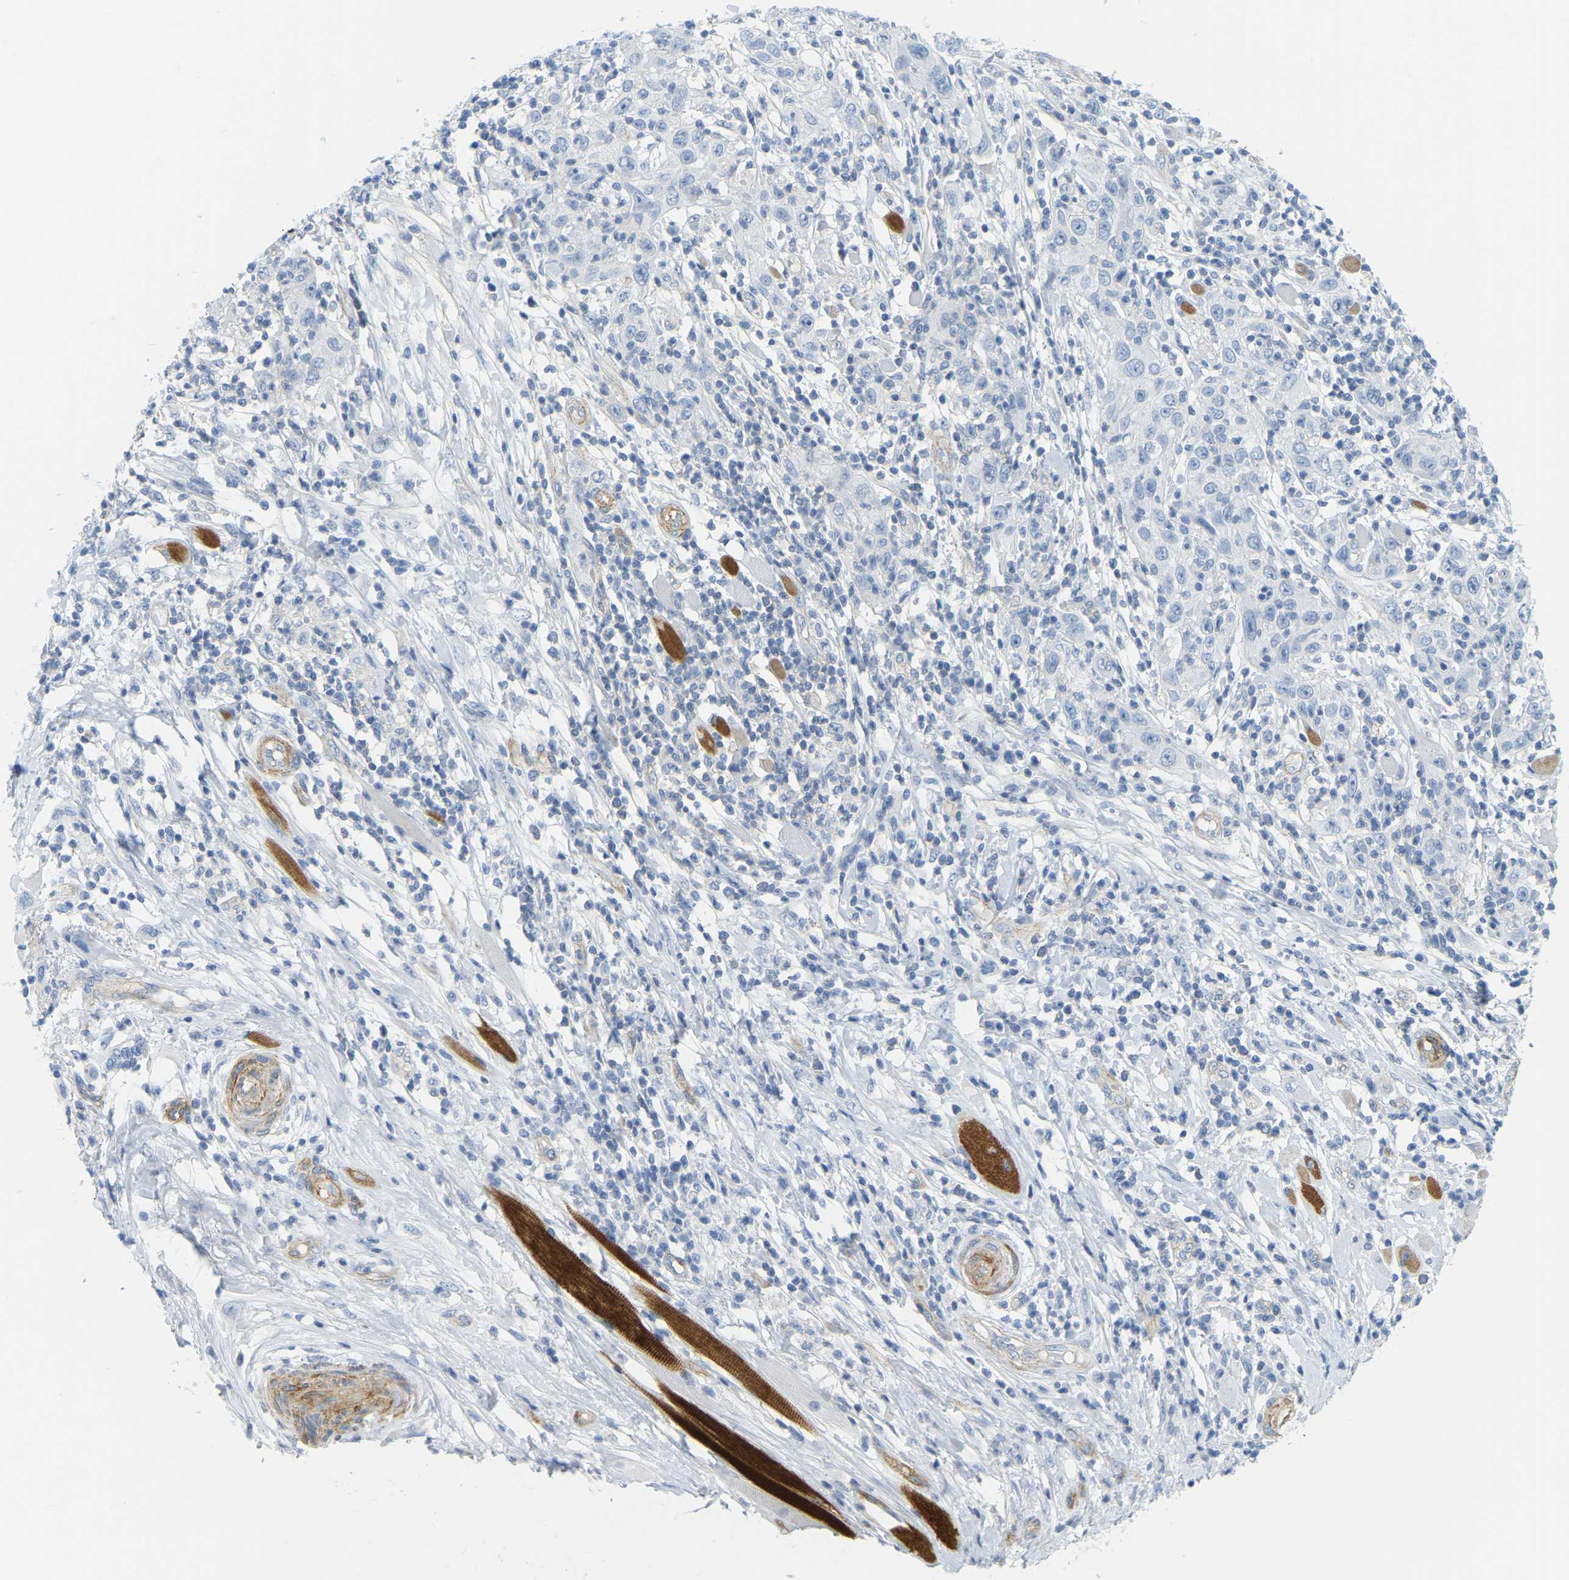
{"staining": {"intensity": "negative", "quantity": "none", "location": "none"}, "tissue": "skin cancer", "cell_type": "Tumor cells", "image_type": "cancer", "snomed": [{"axis": "morphology", "description": "Squamous cell carcinoma, NOS"}, {"axis": "topography", "description": "Skin"}], "caption": "The immunohistochemistry (IHC) histopathology image has no significant staining in tumor cells of skin cancer tissue.", "gene": "MYL3", "patient": {"sex": "female", "age": 88}}